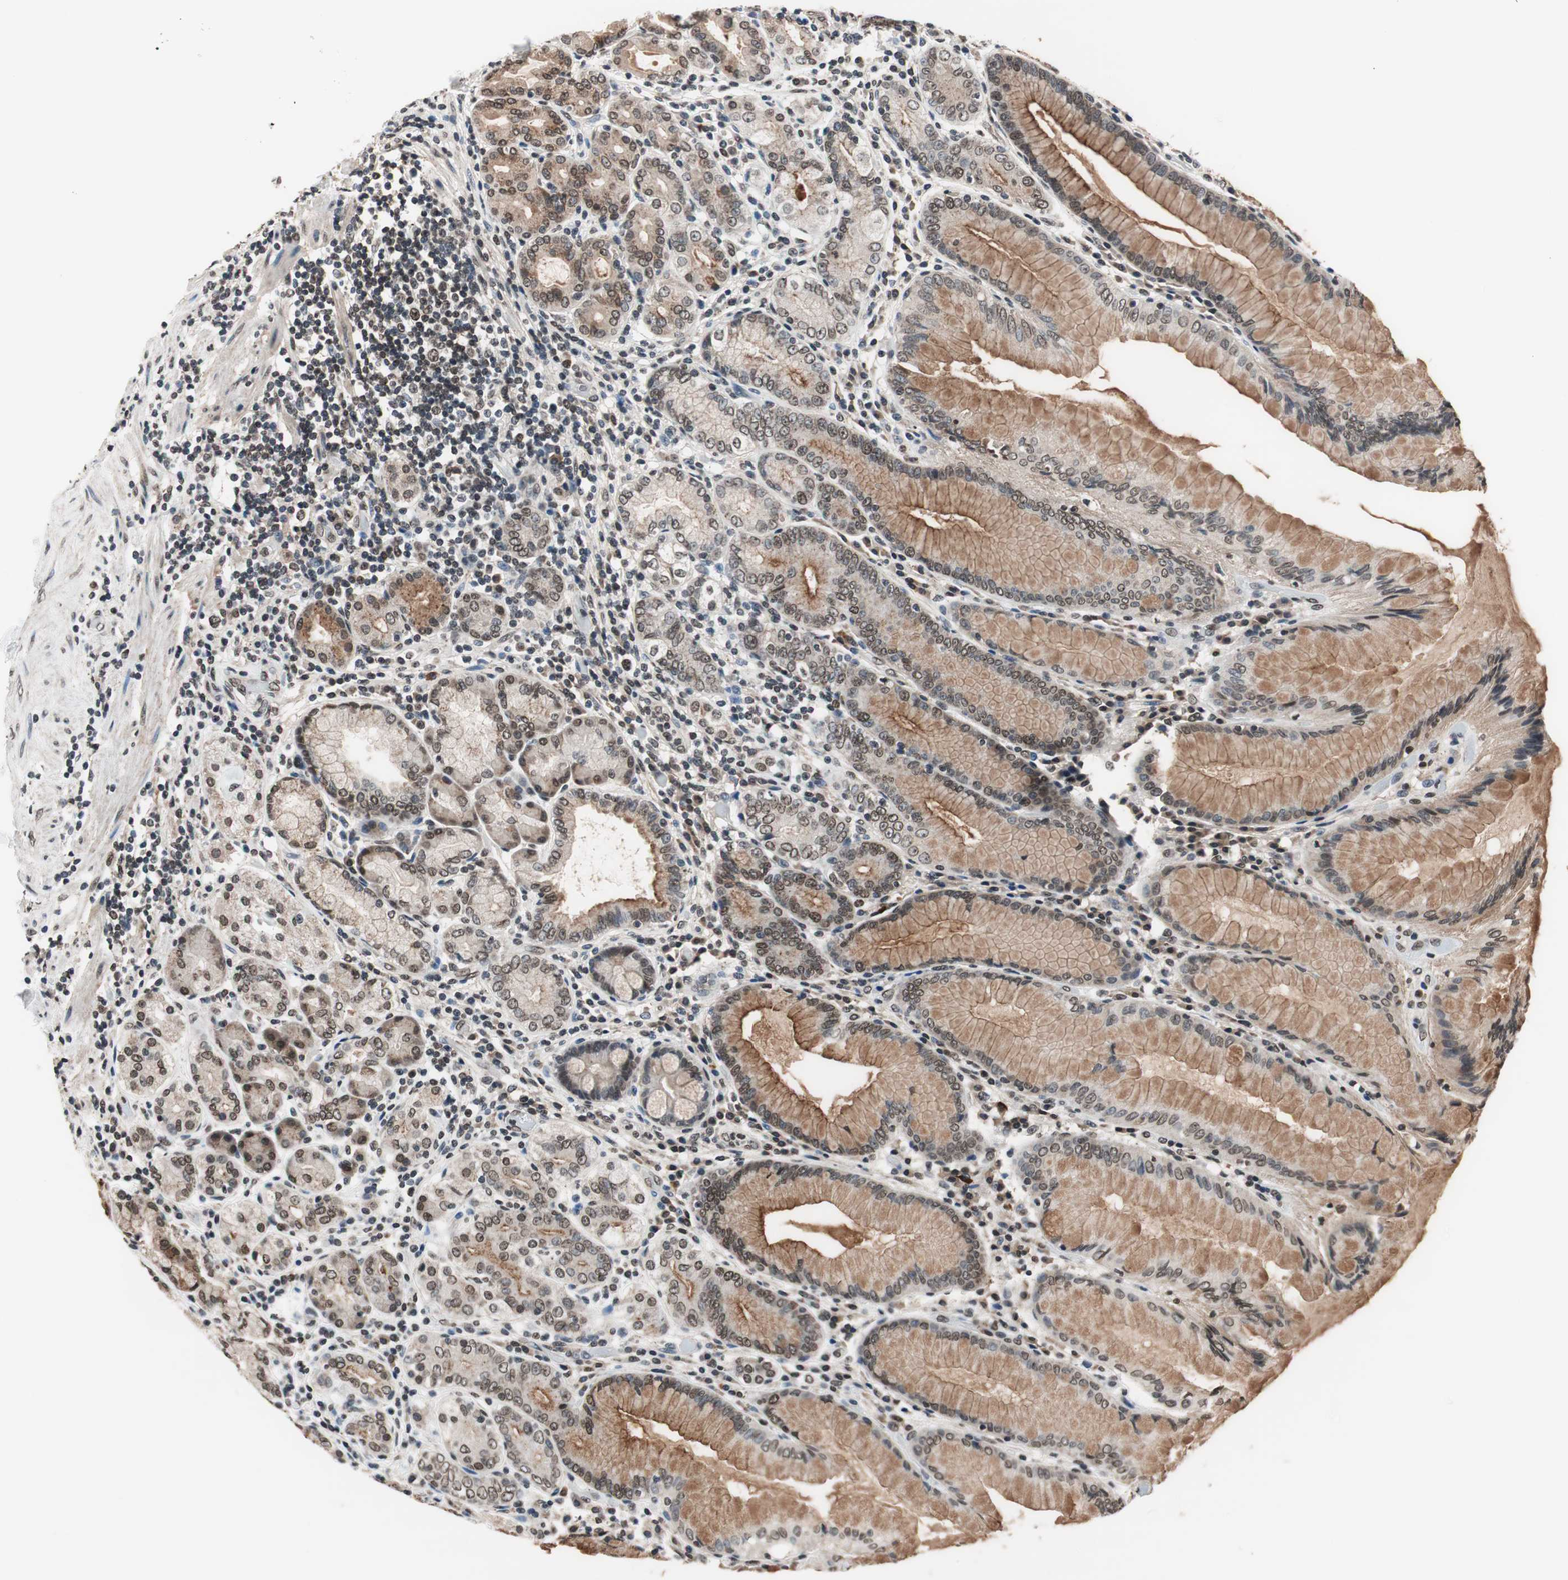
{"staining": {"intensity": "moderate", "quantity": ">75%", "location": "cytoplasmic/membranous,nuclear"}, "tissue": "stomach", "cell_type": "Glandular cells", "image_type": "normal", "snomed": [{"axis": "morphology", "description": "Normal tissue, NOS"}, {"axis": "topography", "description": "Stomach, lower"}], "caption": "High-magnification brightfield microscopy of unremarkable stomach stained with DAB (brown) and counterstained with hematoxylin (blue). glandular cells exhibit moderate cytoplasmic/membranous,nuclear positivity is seen in approximately>75% of cells. The staining was performed using DAB (3,3'-diaminobenzidine), with brown indicating positive protein expression. Nuclei are stained blue with hematoxylin.", "gene": "RFC1", "patient": {"sex": "female", "age": 76}}